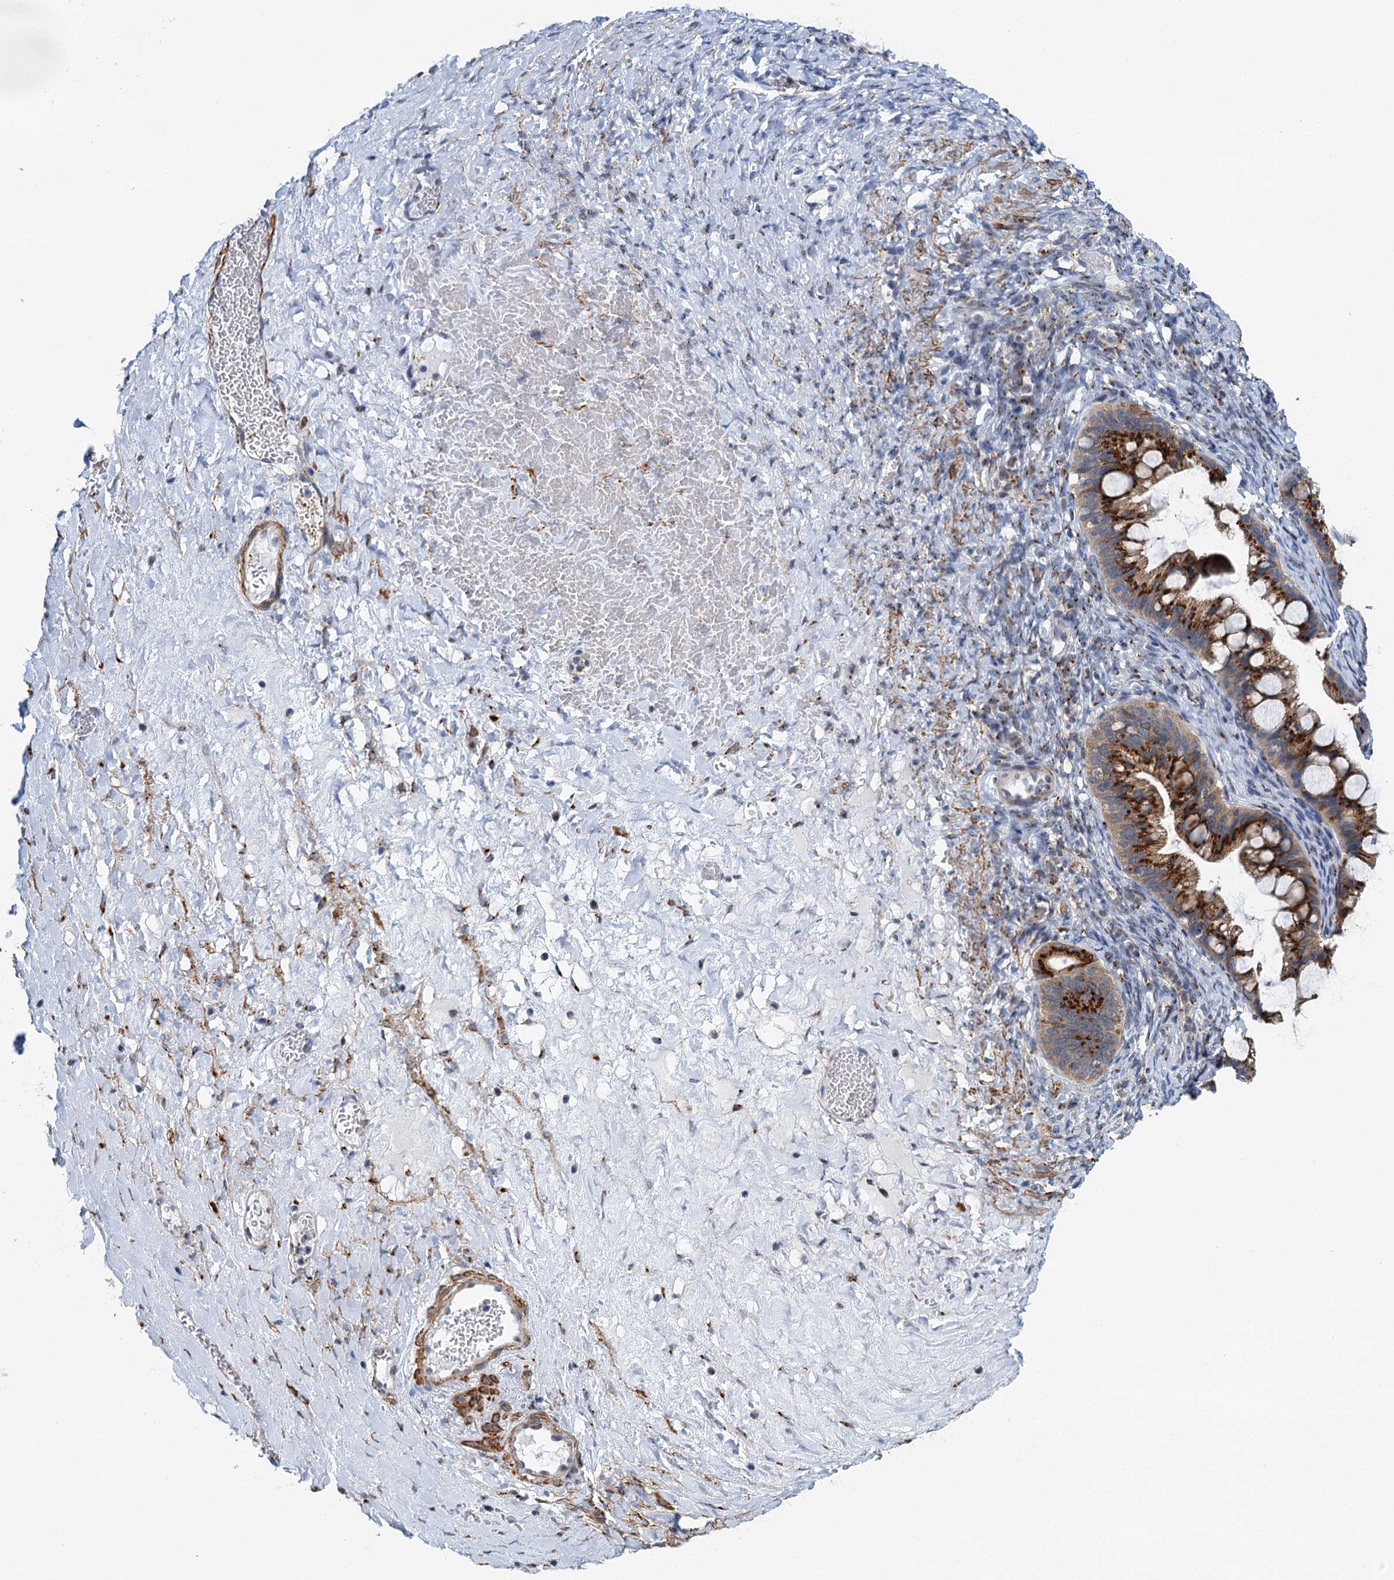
{"staining": {"intensity": "strong", "quantity": ">75%", "location": "cytoplasmic/membranous"}, "tissue": "ovarian cancer", "cell_type": "Tumor cells", "image_type": "cancer", "snomed": [{"axis": "morphology", "description": "Cystadenocarcinoma, mucinous, NOS"}, {"axis": "topography", "description": "Ovary"}], "caption": "Ovarian mucinous cystadenocarcinoma stained for a protein (brown) shows strong cytoplasmic/membranous positive positivity in approximately >75% of tumor cells.", "gene": "BET1L", "patient": {"sex": "female", "age": 73}}